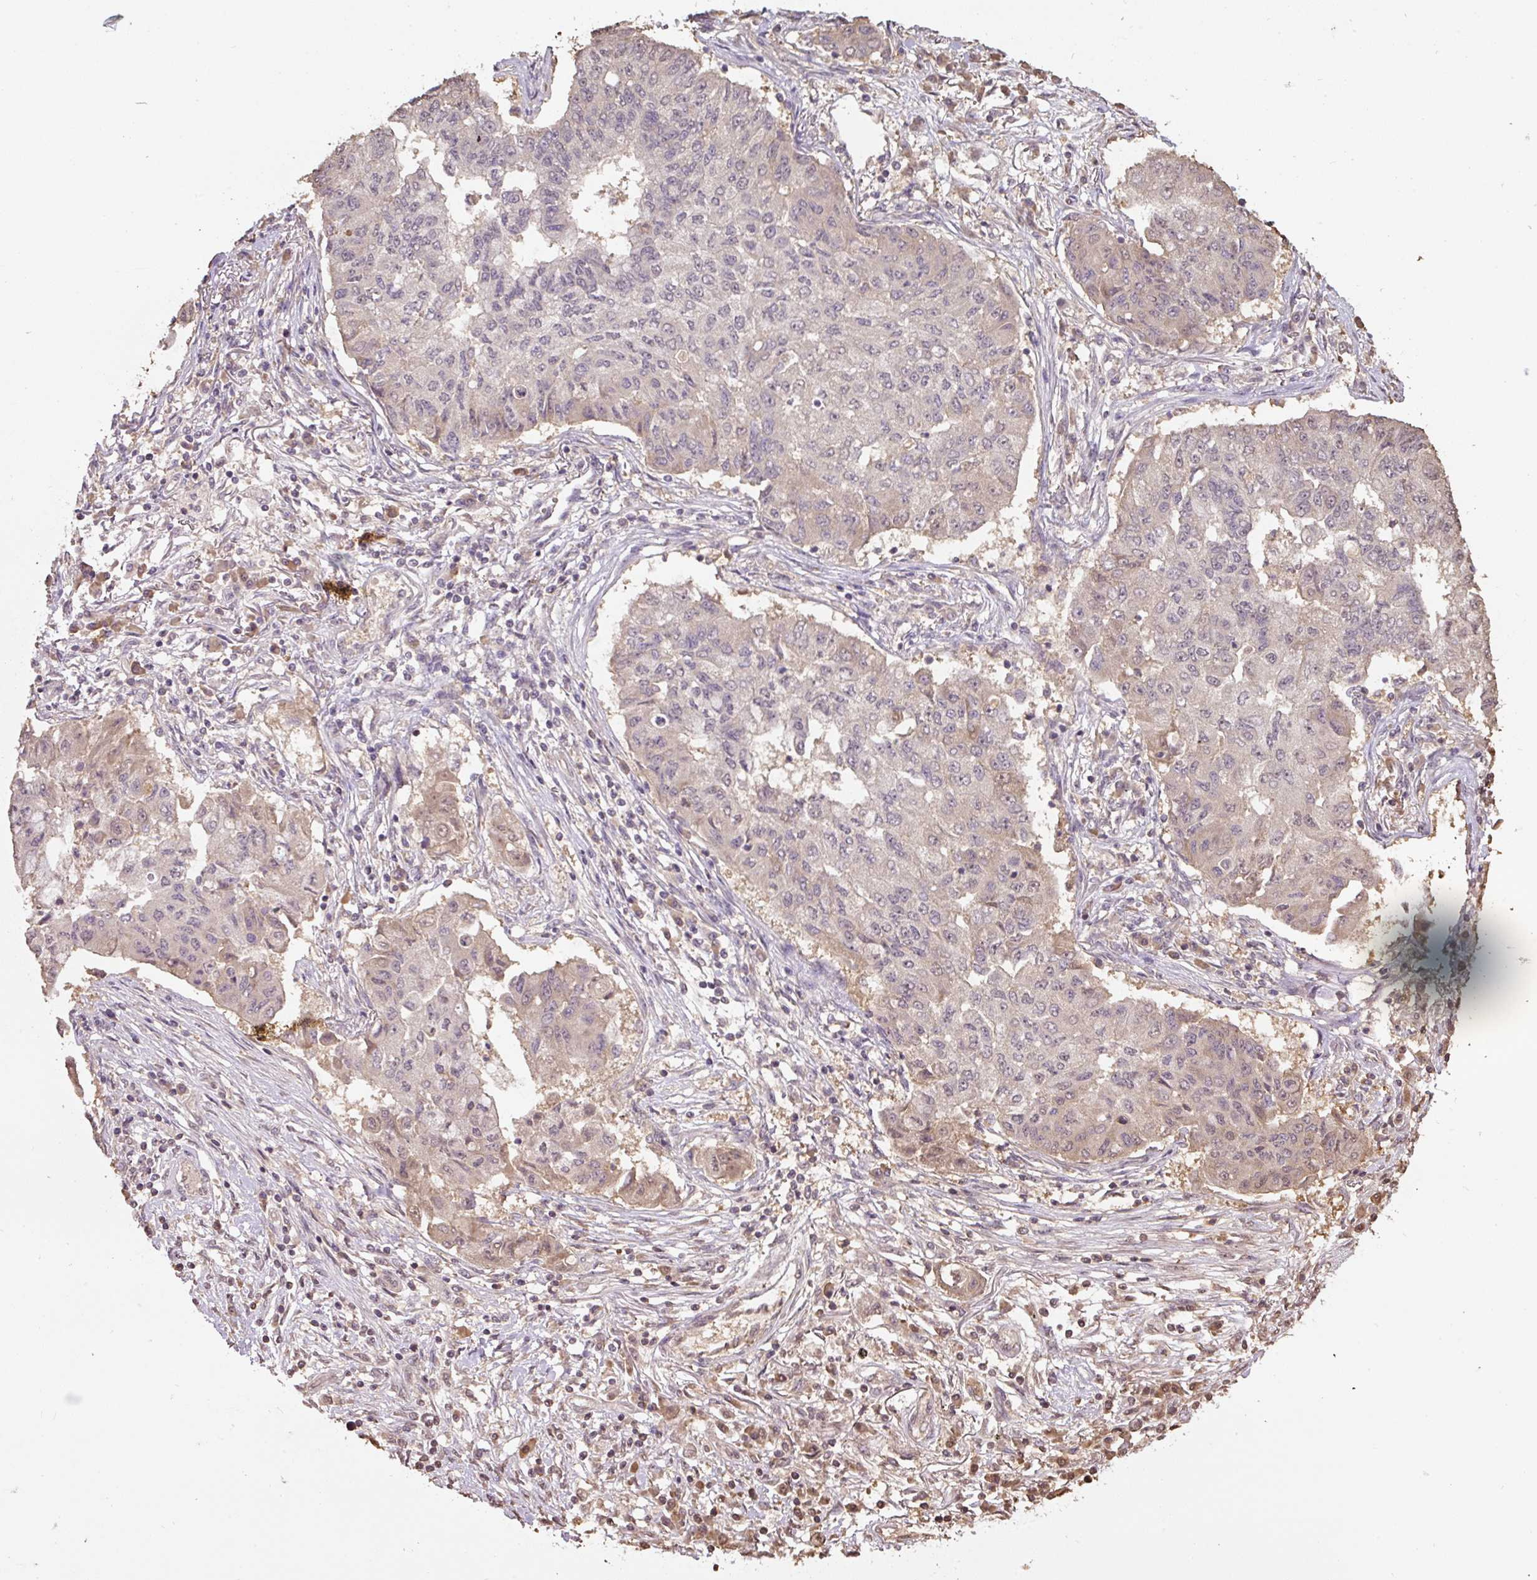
{"staining": {"intensity": "weak", "quantity": "<25%", "location": "cytoplasmic/membranous,nuclear"}, "tissue": "lung cancer", "cell_type": "Tumor cells", "image_type": "cancer", "snomed": [{"axis": "morphology", "description": "Squamous cell carcinoma, NOS"}, {"axis": "topography", "description": "Lung"}], "caption": "A histopathology image of lung squamous cell carcinoma stained for a protein reveals no brown staining in tumor cells.", "gene": "TMEM170B", "patient": {"sex": "male", "age": 74}}